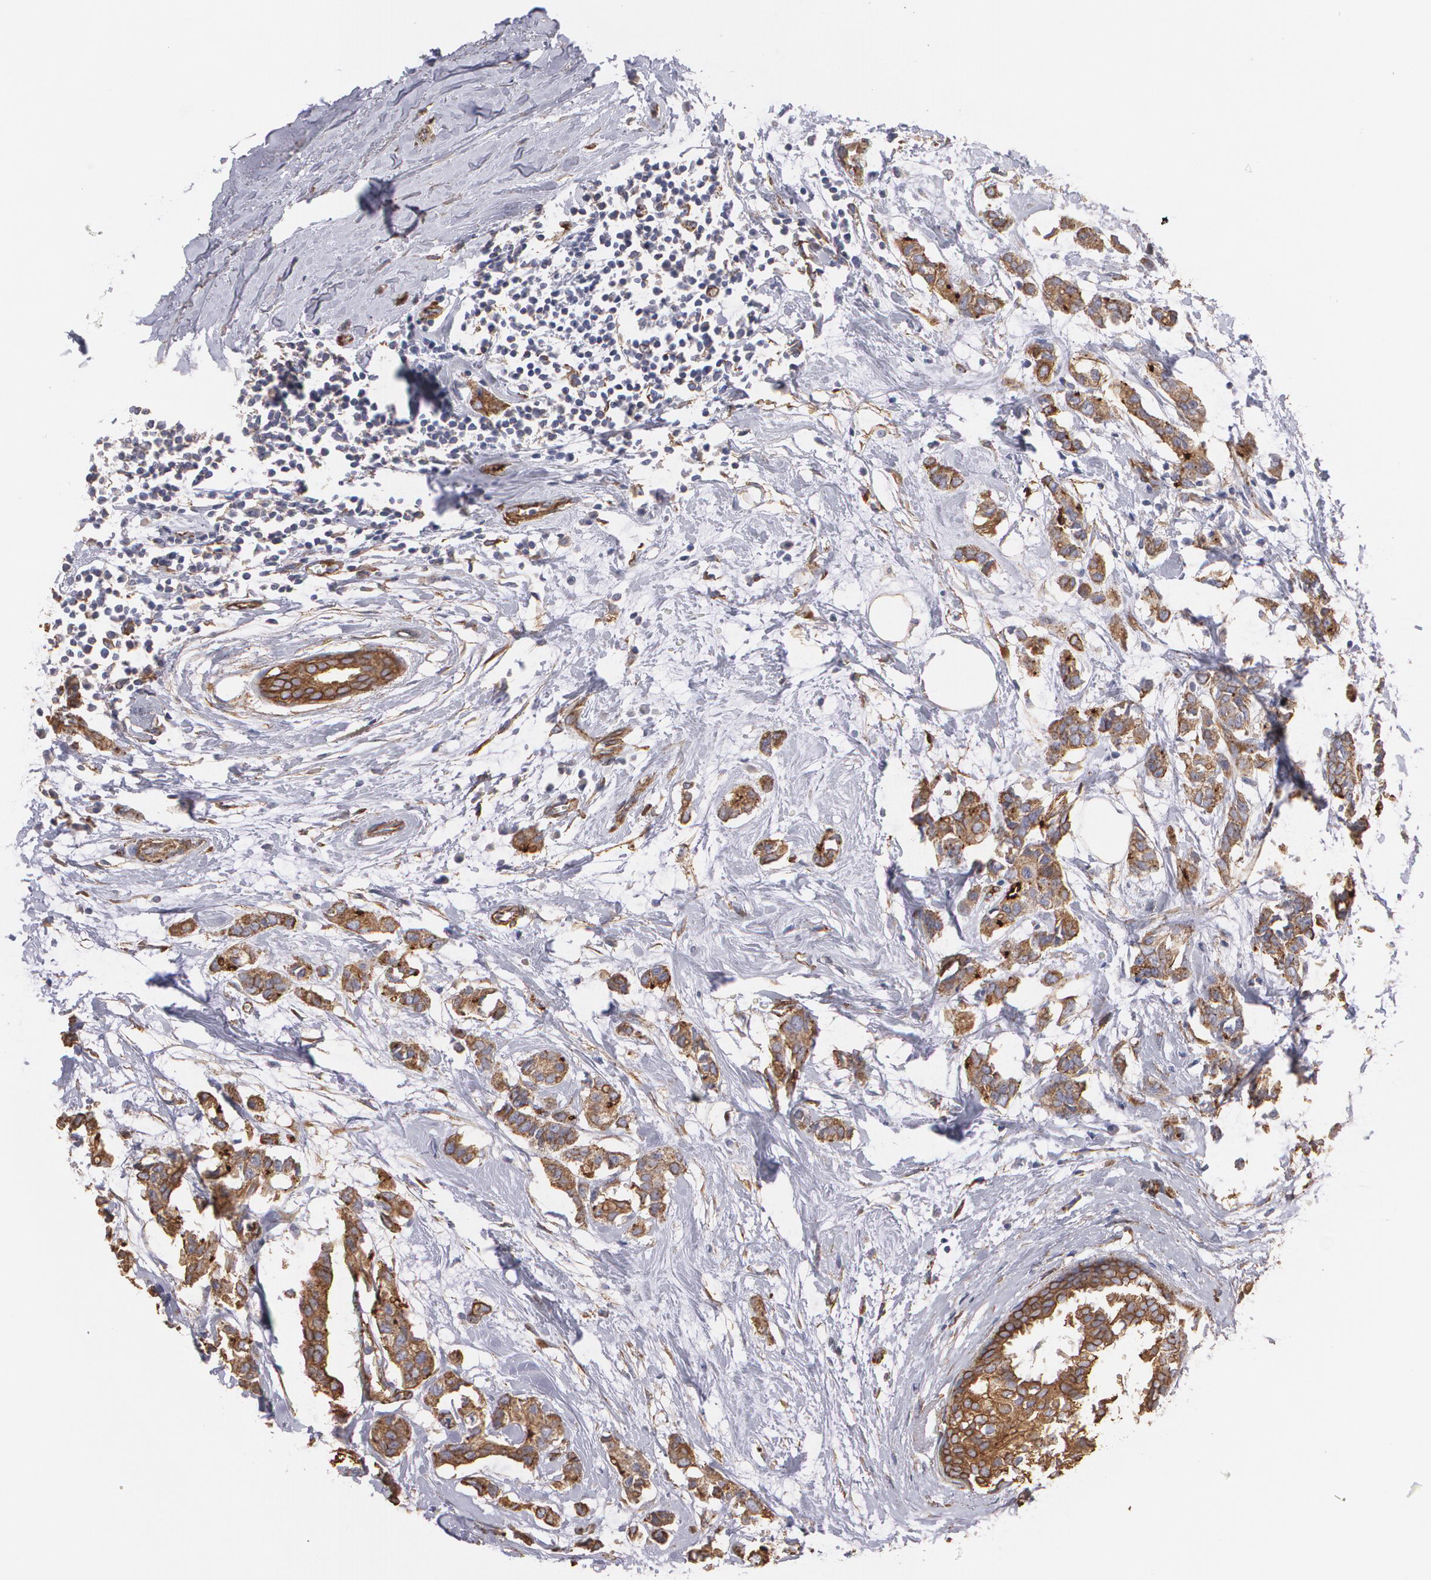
{"staining": {"intensity": "strong", "quantity": ">75%", "location": "cytoplasmic/membranous"}, "tissue": "breast cancer", "cell_type": "Tumor cells", "image_type": "cancer", "snomed": [{"axis": "morphology", "description": "Duct carcinoma"}, {"axis": "topography", "description": "Breast"}], "caption": "Breast invasive ductal carcinoma stained with DAB immunohistochemistry exhibits high levels of strong cytoplasmic/membranous staining in approximately >75% of tumor cells.", "gene": "TJP1", "patient": {"sex": "female", "age": 84}}